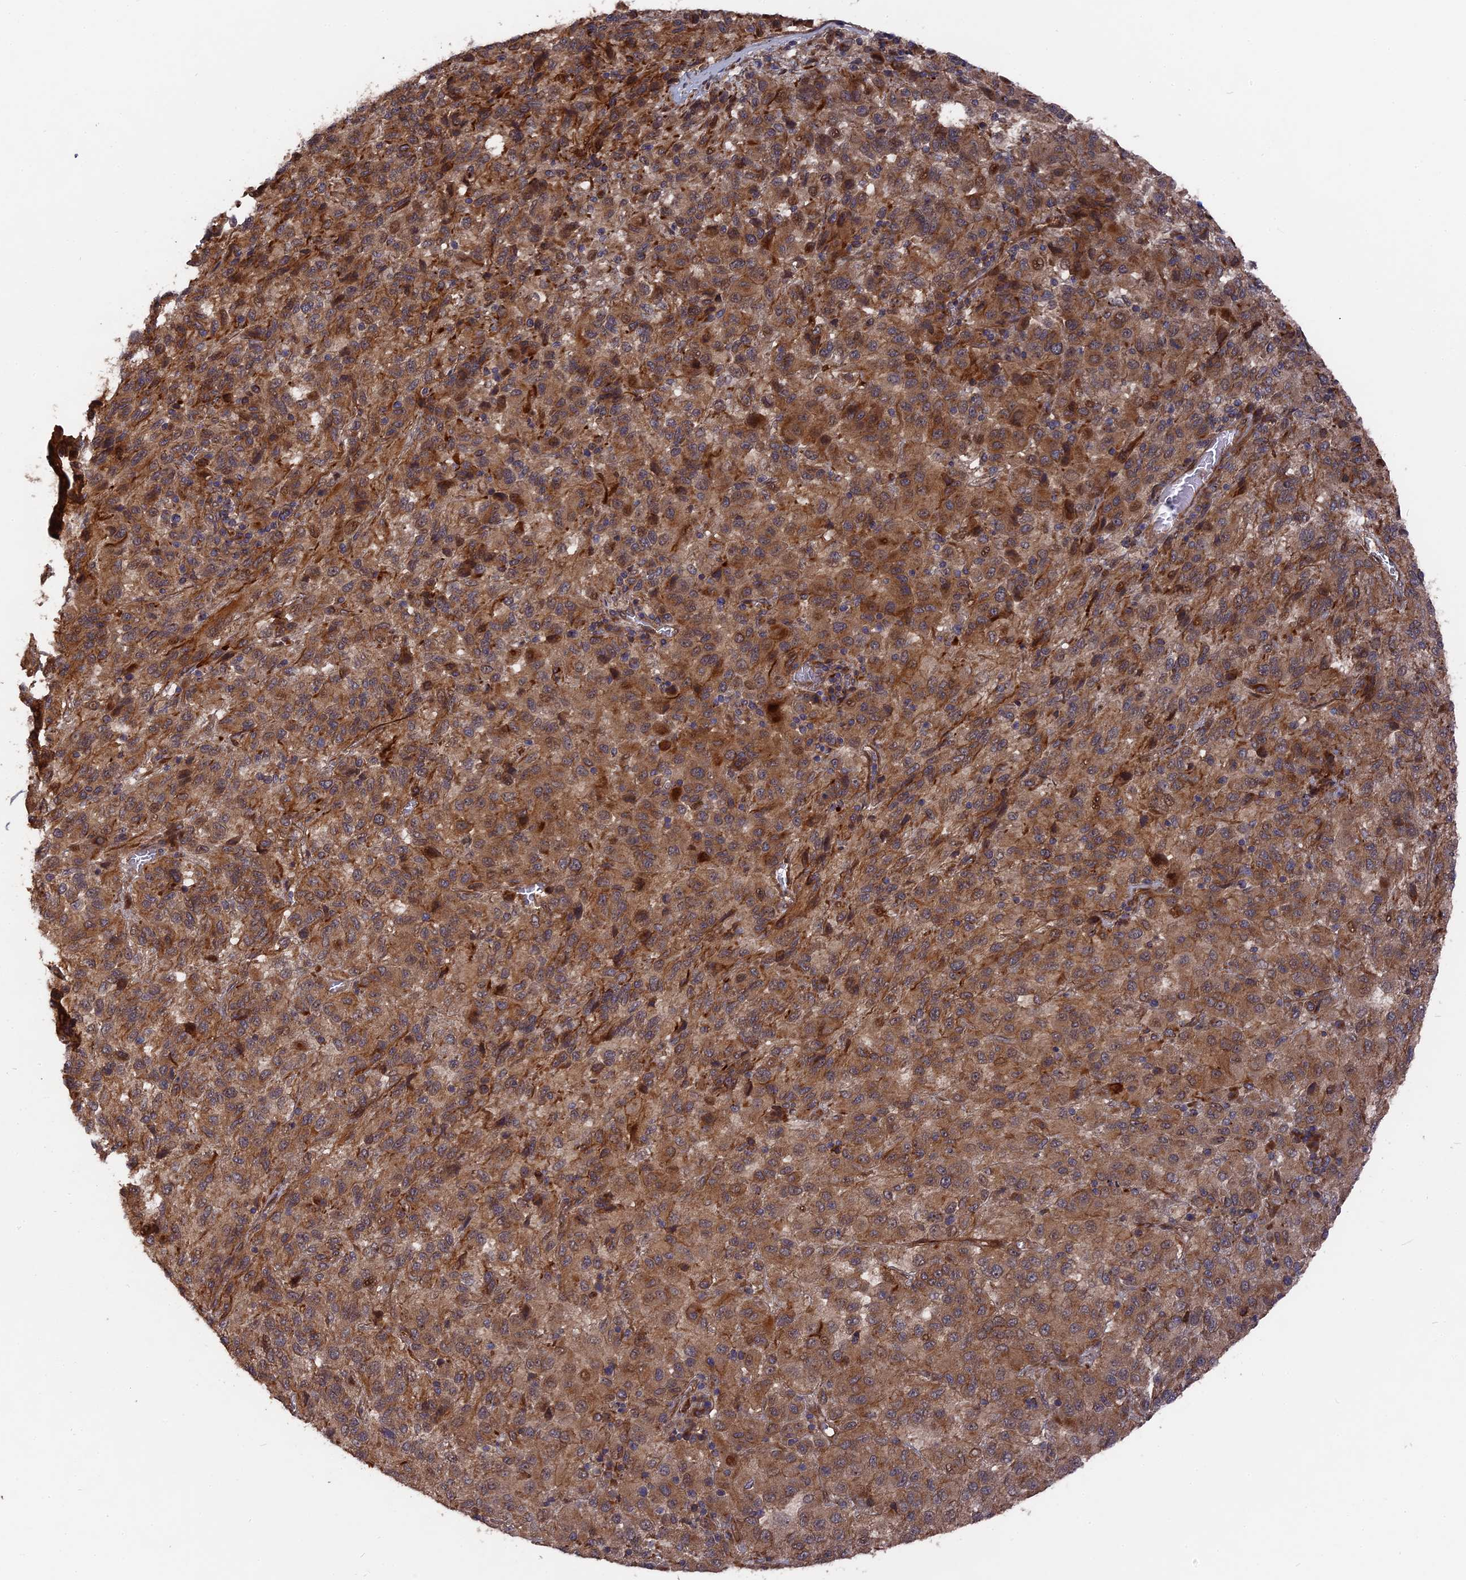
{"staining": {"intensity": "moderate", "quantity": ">75%", "location": "cytoplasmic/membranous"}, "tissue": "melanoma", "cell_type": "Tumor cells", "image_type": "cancer", "snomed": [{"axis": "morphology", "description": "Malignant melanoma, Metastatic site"}, {"axis": "topography", "description": "Lung"}], "caption": "This micrograph exhibits melanoma stained with IHC to label a protein in brown. The cytoplasmic/membranous of tumor cells show moderate positivity for the protein. Nuclei are counter-stained blue.", "gene": "DEF8", "patient": {"sex": "male", "age": 64}}